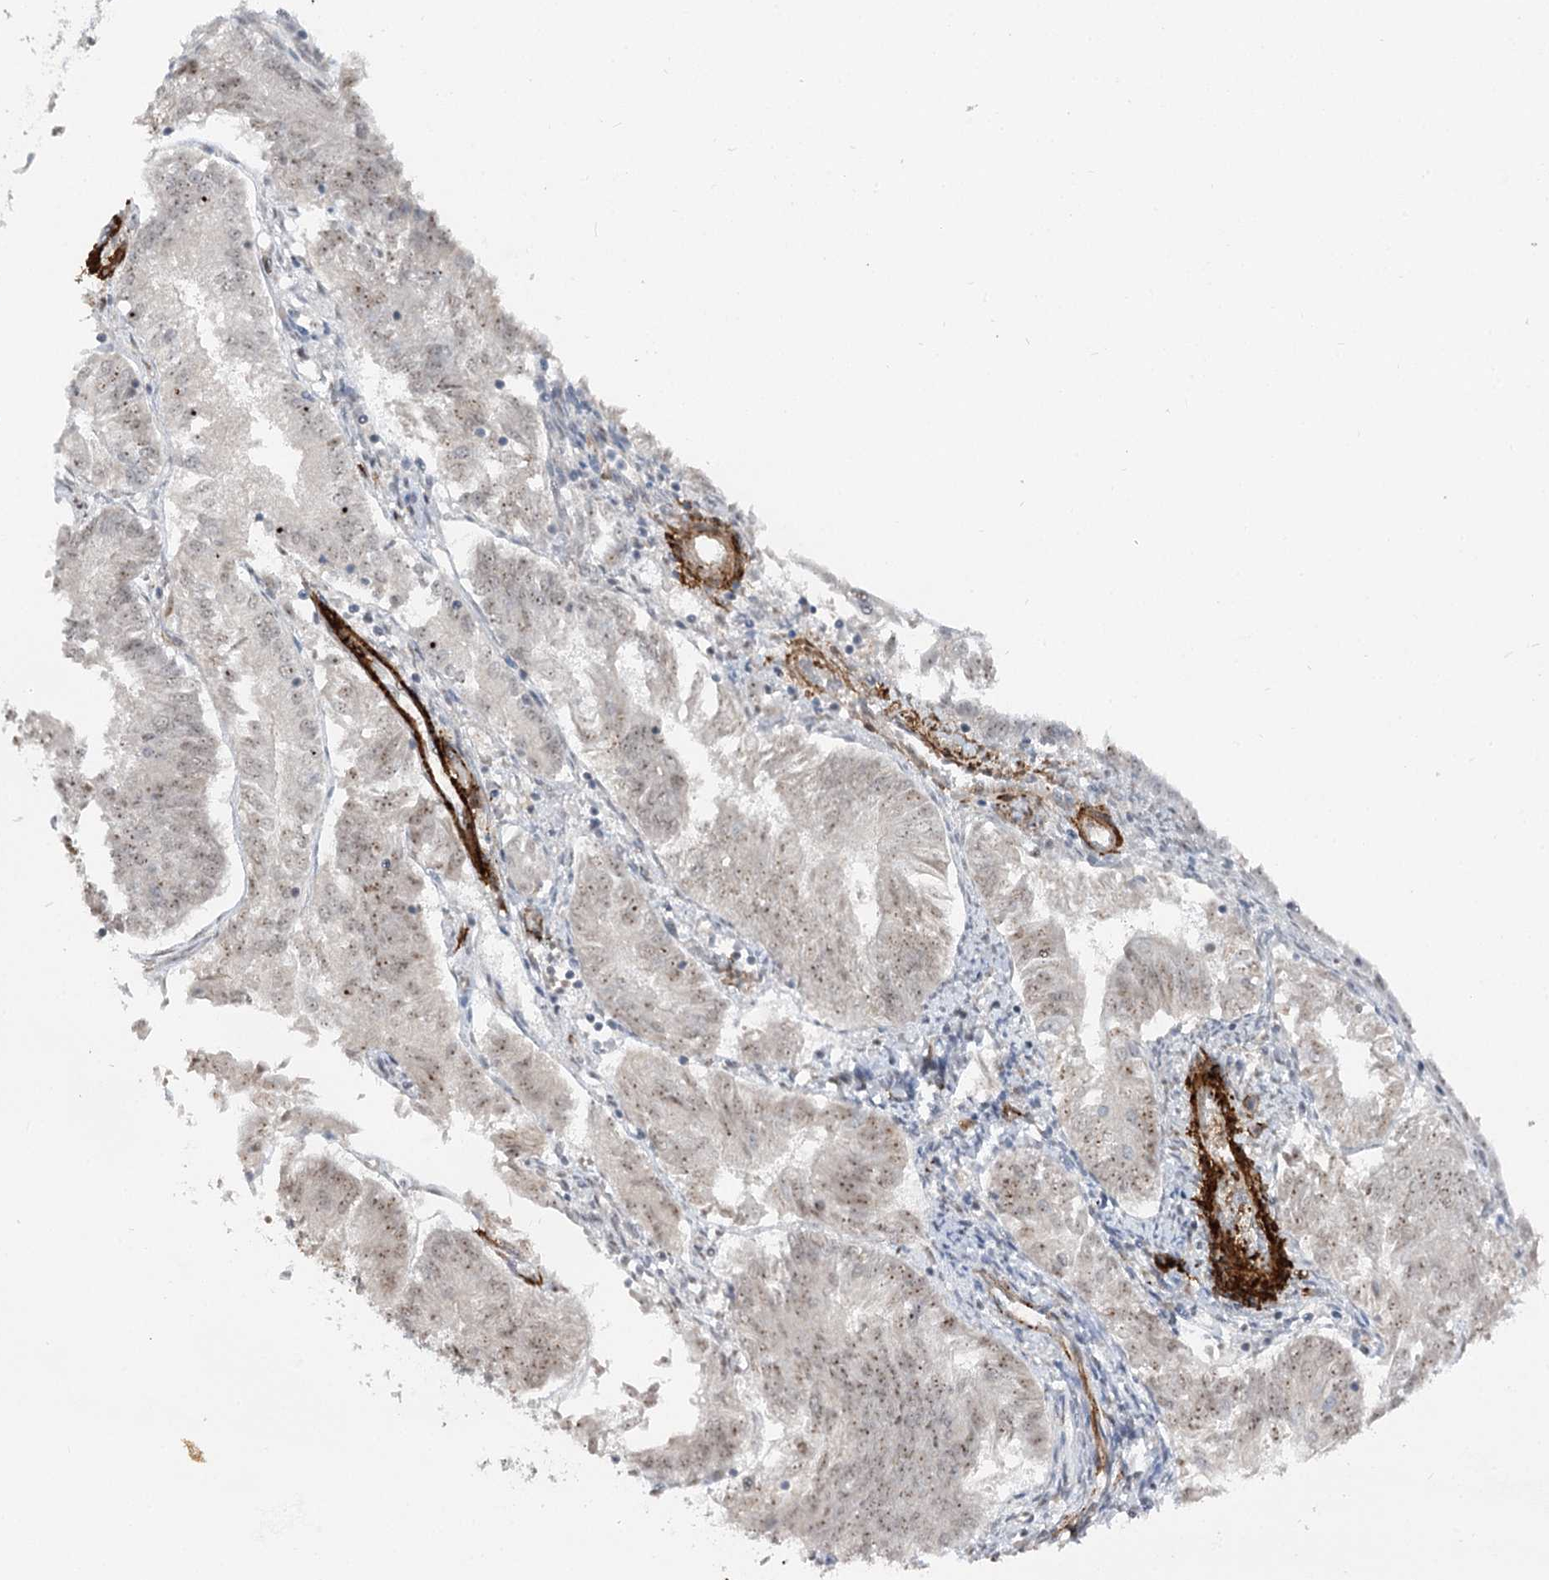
{"staining": {"intensity": "moderate", "quantity": "25%-75%", "location": "nuclear"}, "tissue": "endometrial cancer", "cell_type": "Tumor cells", "image_type": "cancer", "snomed": [{"axis": "morphology", "description": "Adenocarcinoma, NOS"}, {"axis": "topography", "description": "Endometrium"}], "caption": "Protein expression analysis of adenocarcinoma (endometrial) displays moderate nuclear staining in approximately 25%-75% of tumor cells. The protein of interest is shown in brown color, while the nuclei are stained blue.", "gene": "GNL3L", "patient": {"sex": "female", "age": 58}}